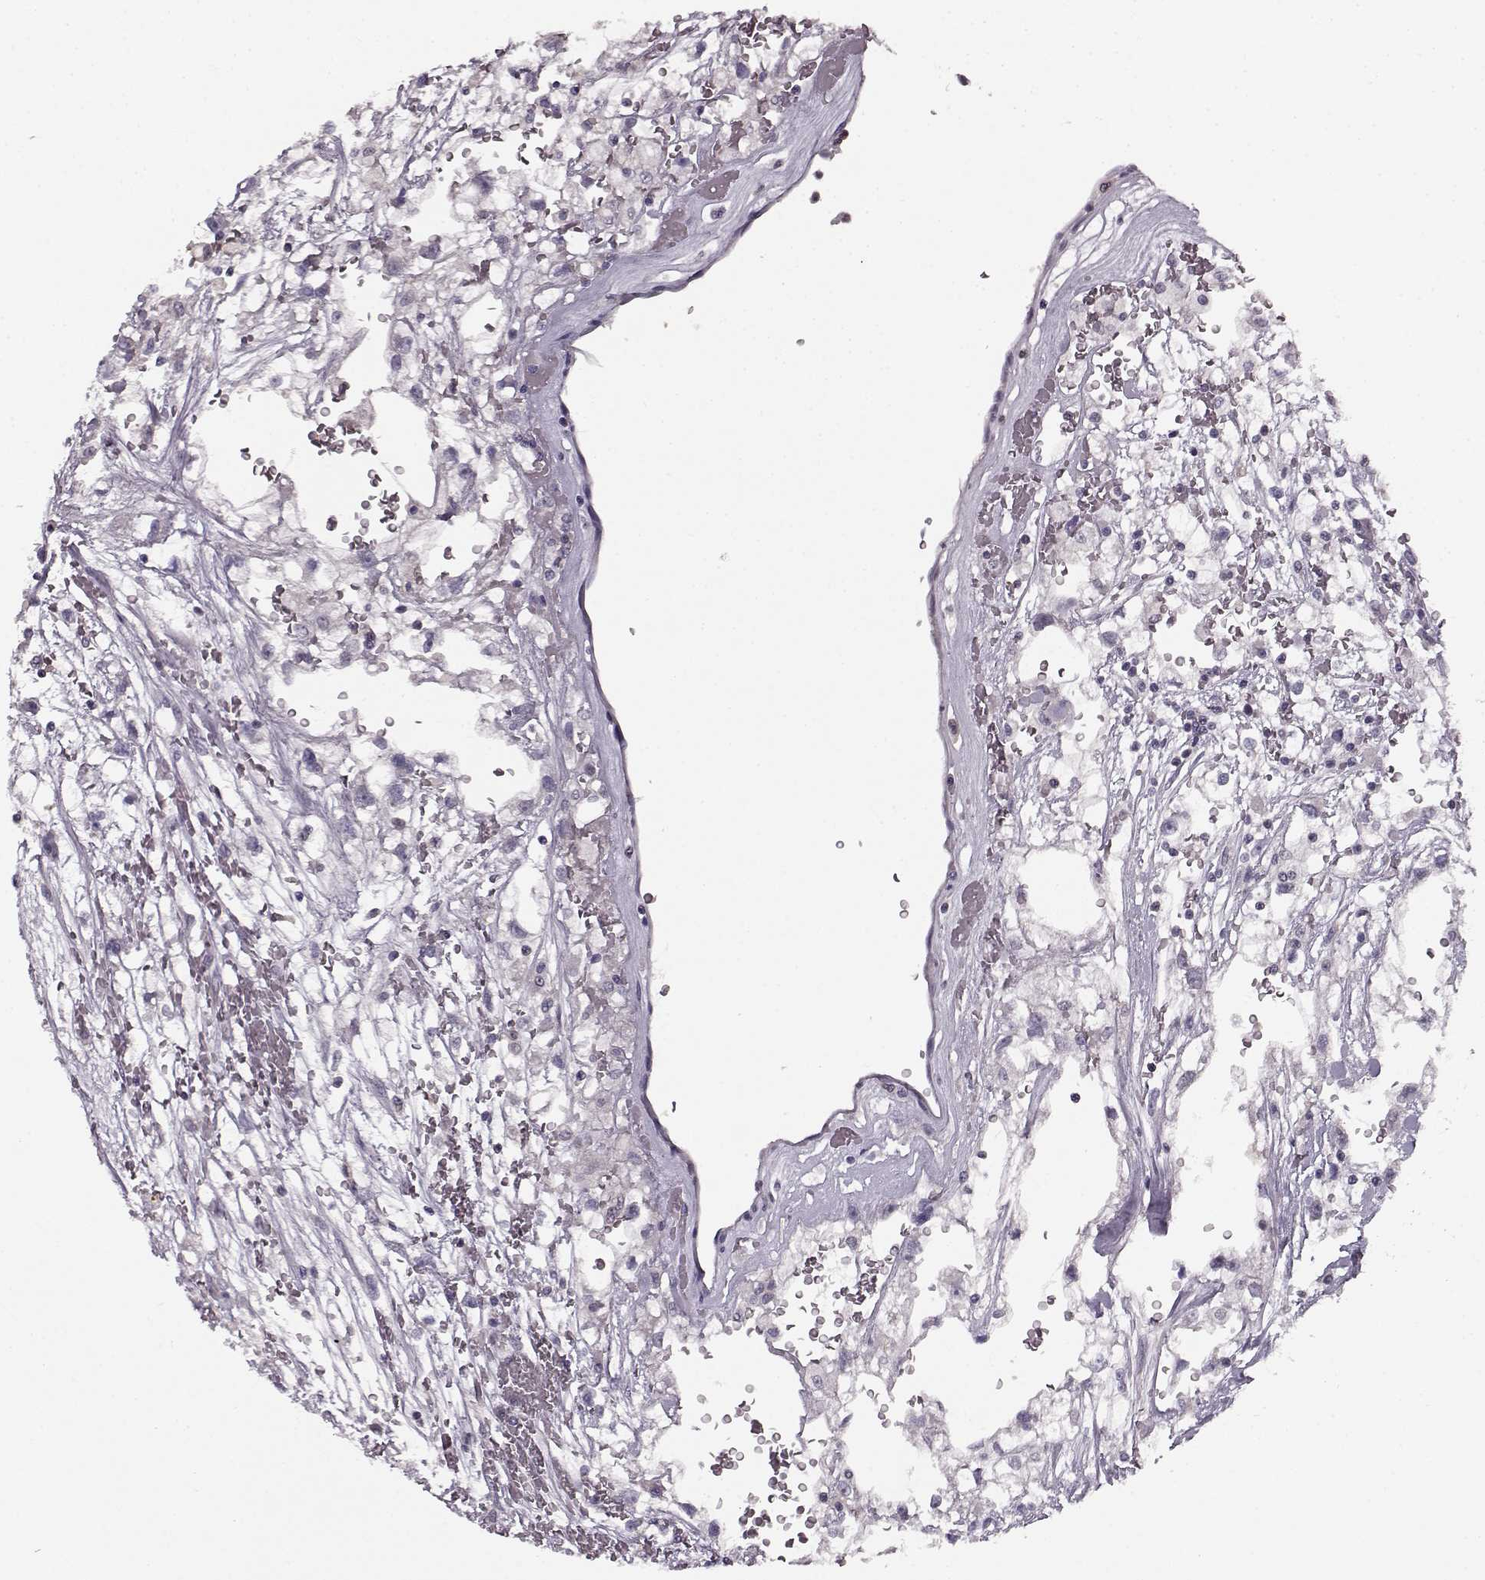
{"staining": {"intensity": "negative", "quantity": "none", "location": "none"}, "tissue": "renal cancer", "cell_type": "Tumor cells", "image_type": "cancer", "snomed": [{"axis": "morphology", "description": "Adenocarcinoma, NOS"}, {"axis": "topography", "description": "Kidney"}], "caption": "High magnification brightfield microscopy of renal cancer stained with DAB (3,3'-diaminobenzidine) (brown) and counterstained with hematoxylin (blue): tumor cells show no significant staining. (Immunohistochemistry, brightfield microscopy, high magnification).", "gene": "RP1L1", "patient": {"sex": "male", "age": 59}}